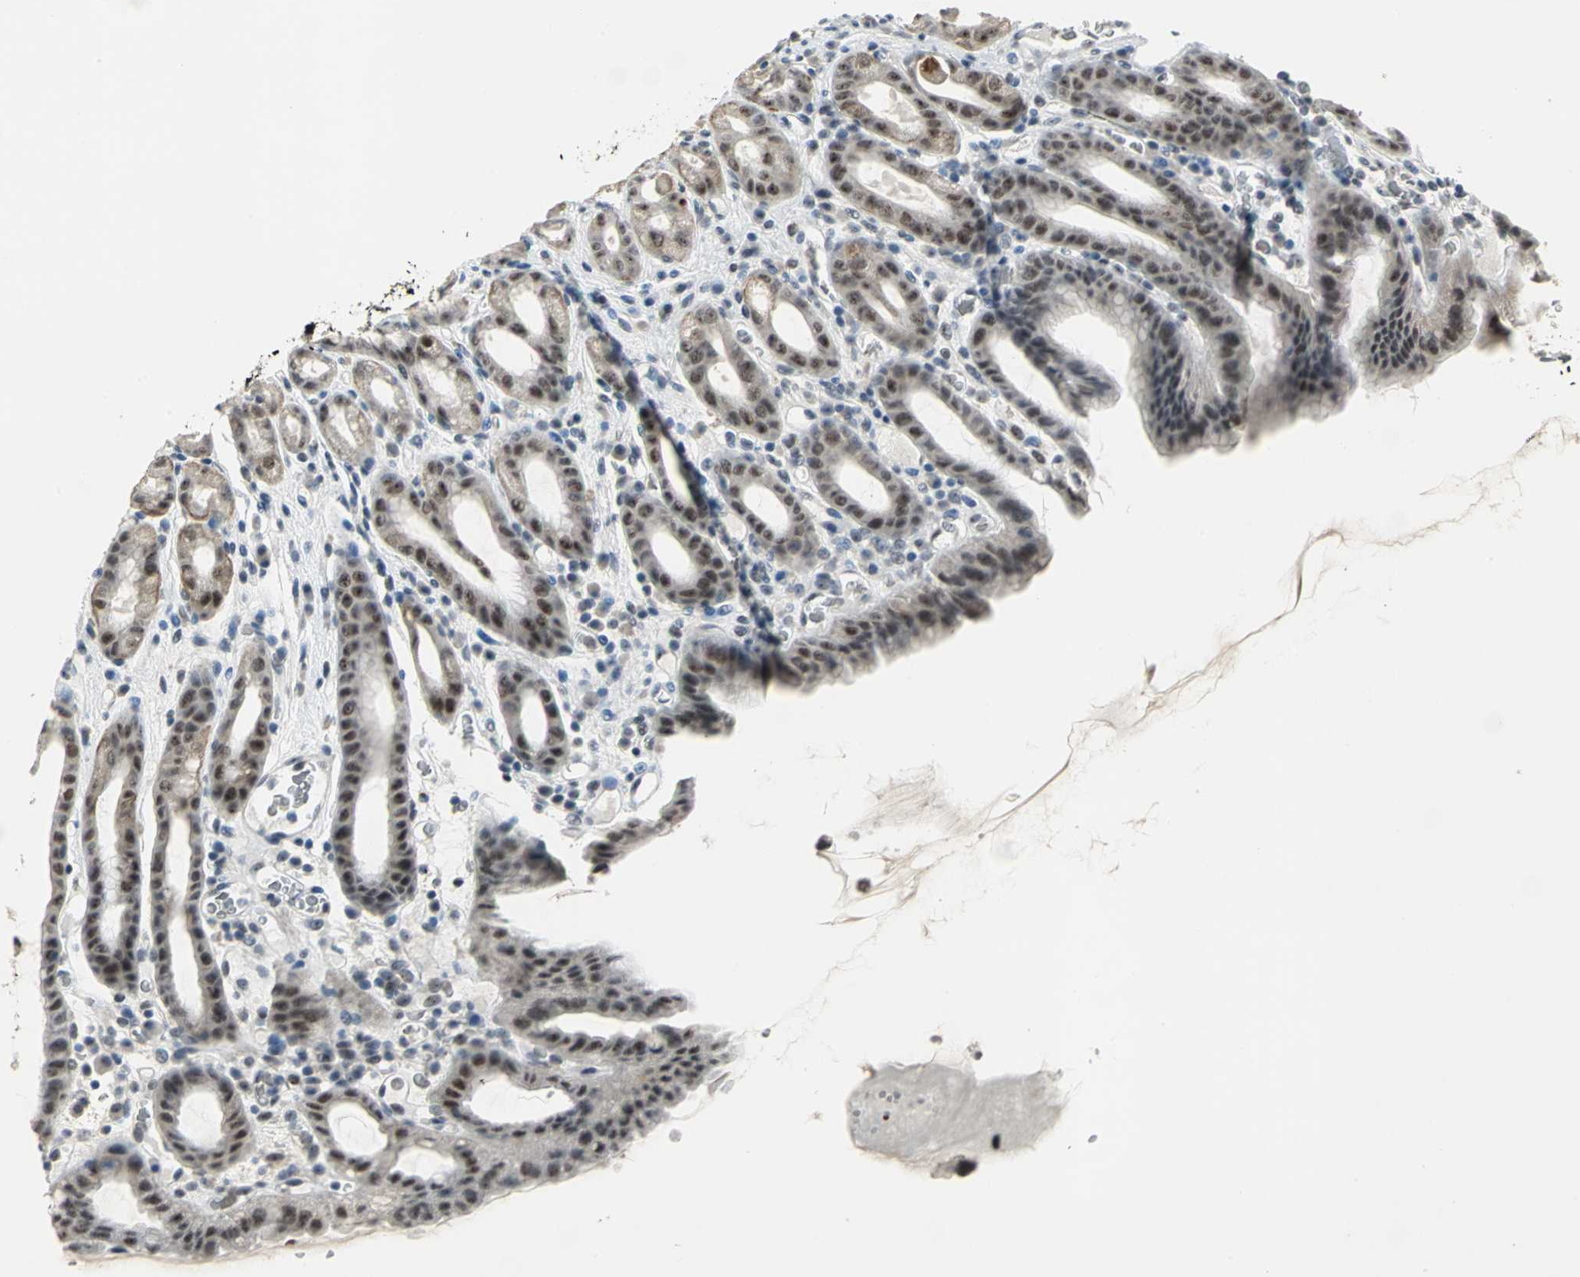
{"staining": {"intensity": "moderate", "quantity": "25%-75%", "location": "nuclear"}, "tissue": "stomach", "cell_type": "Glandular cells", "image_type": "normal", "snomed": [{"axis": "morphology", "description": "Normal tissue, NOS"}, {"axis": "topography", "description": "Stomach, upper"}], "caption": "Unremarkable stomach exhibits moderate nuclear positivity in about 25%-75% of glandular cells (Brightfield microscopy of DAB IHC at high magnification)..", "gene": "GLI3", "patient": {"sex": "male", "age": 68}}